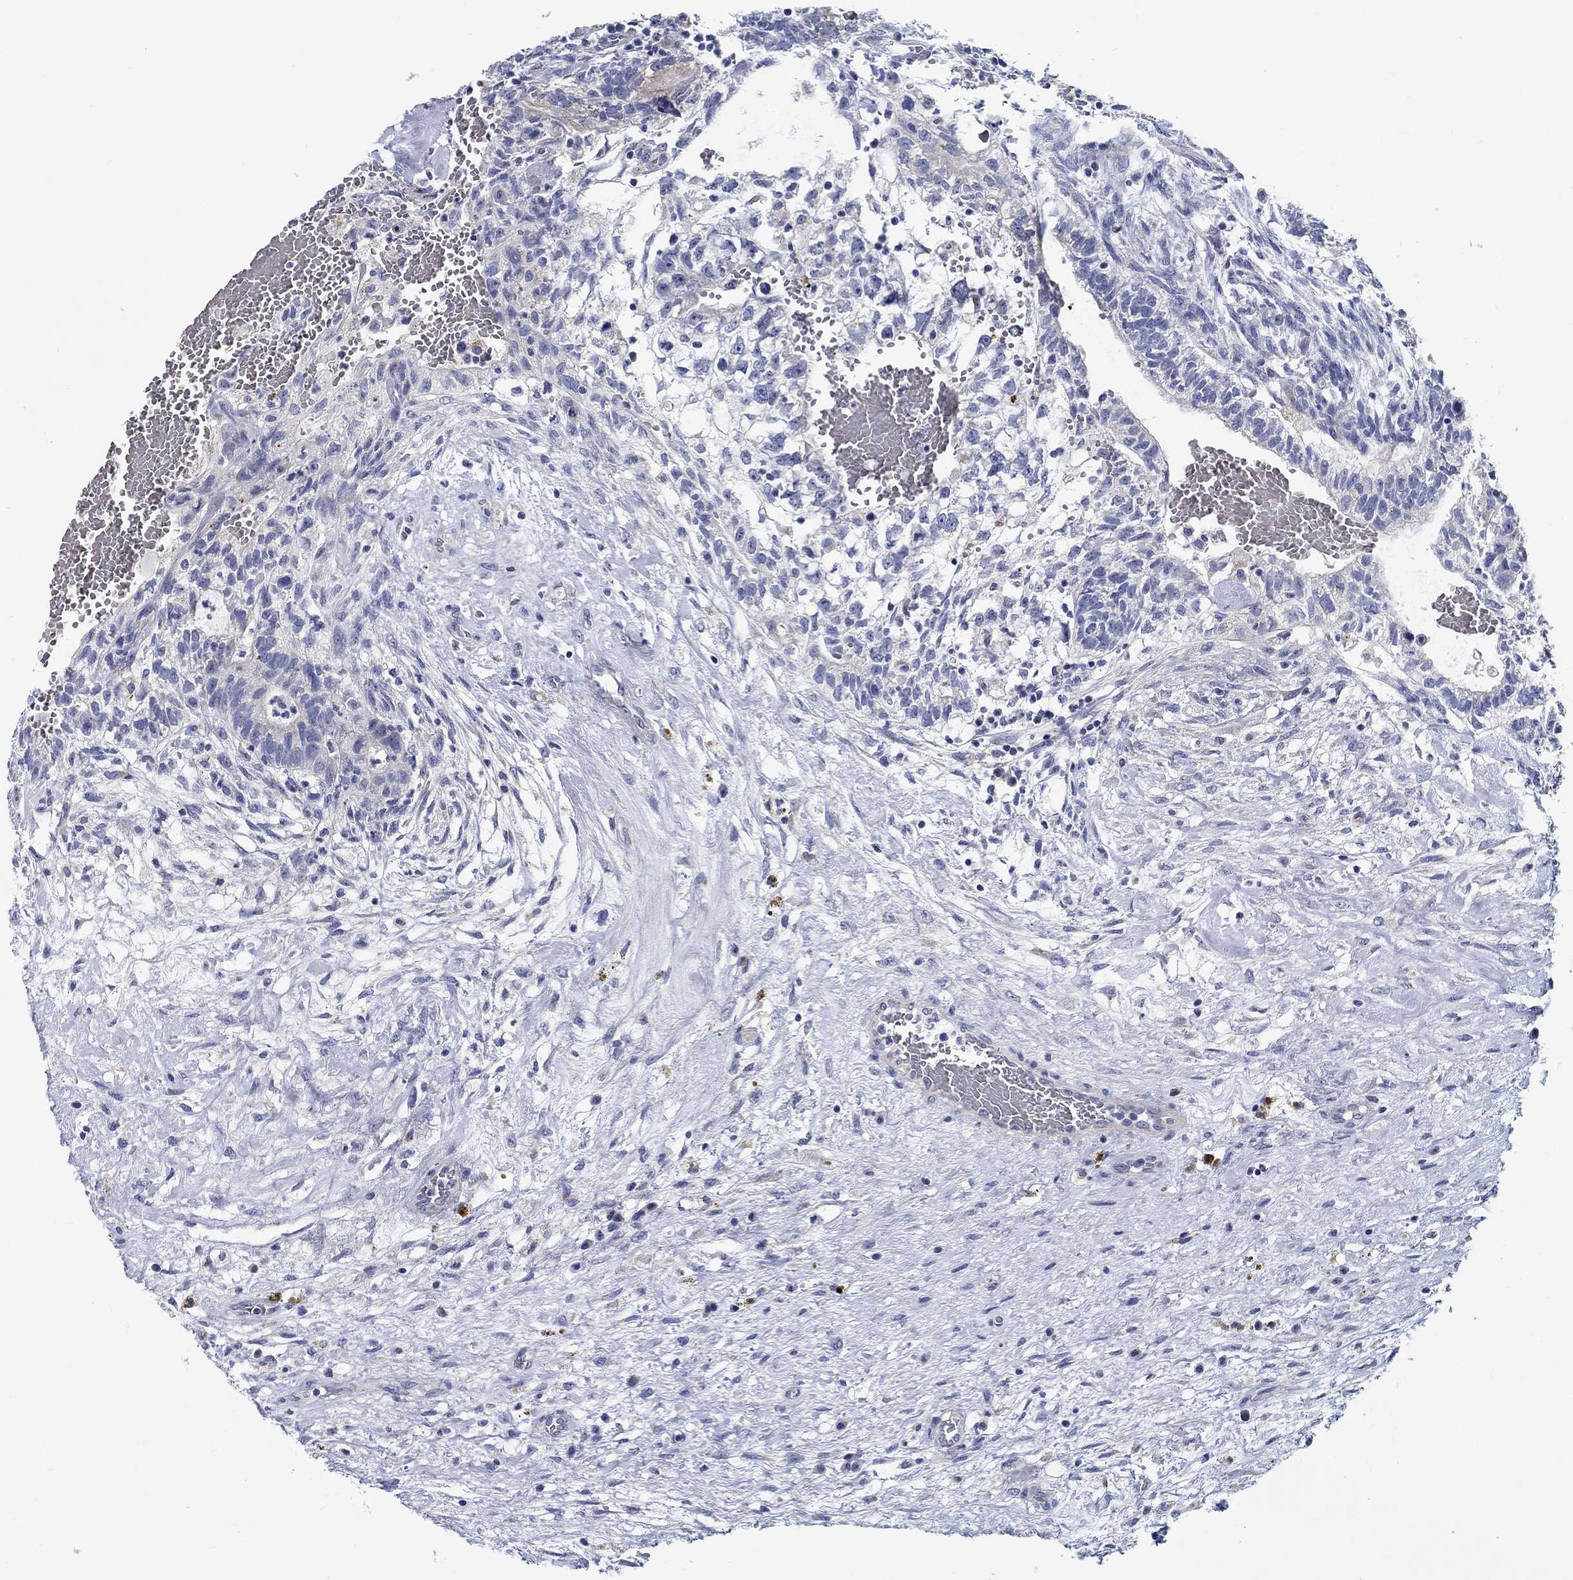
{"staining": {"intensity": "negative", "quantity": "none", "location": "none"}, "tissue": "testis cancer", "cell_type": "Tumor cells", "image_type": "cancer", "snomed": [{"axis": "morphology", "description": "Normal tissue, NOS"}, {"axis": "morphology", "description": "Carcinoma, Embryonal, NOS"}, {"axis": "topography", "description": "Testis"}, {"axis": "topography", "description": "Epididymis"}], "caption": "This is a histopathology image of immunohistochemistry staining of testis cancer (embryonal carcinoma), which shows no positivity in tumor cells.", "gene": "MYBPC1", "patient": {"sex": "male", "age": 32}}